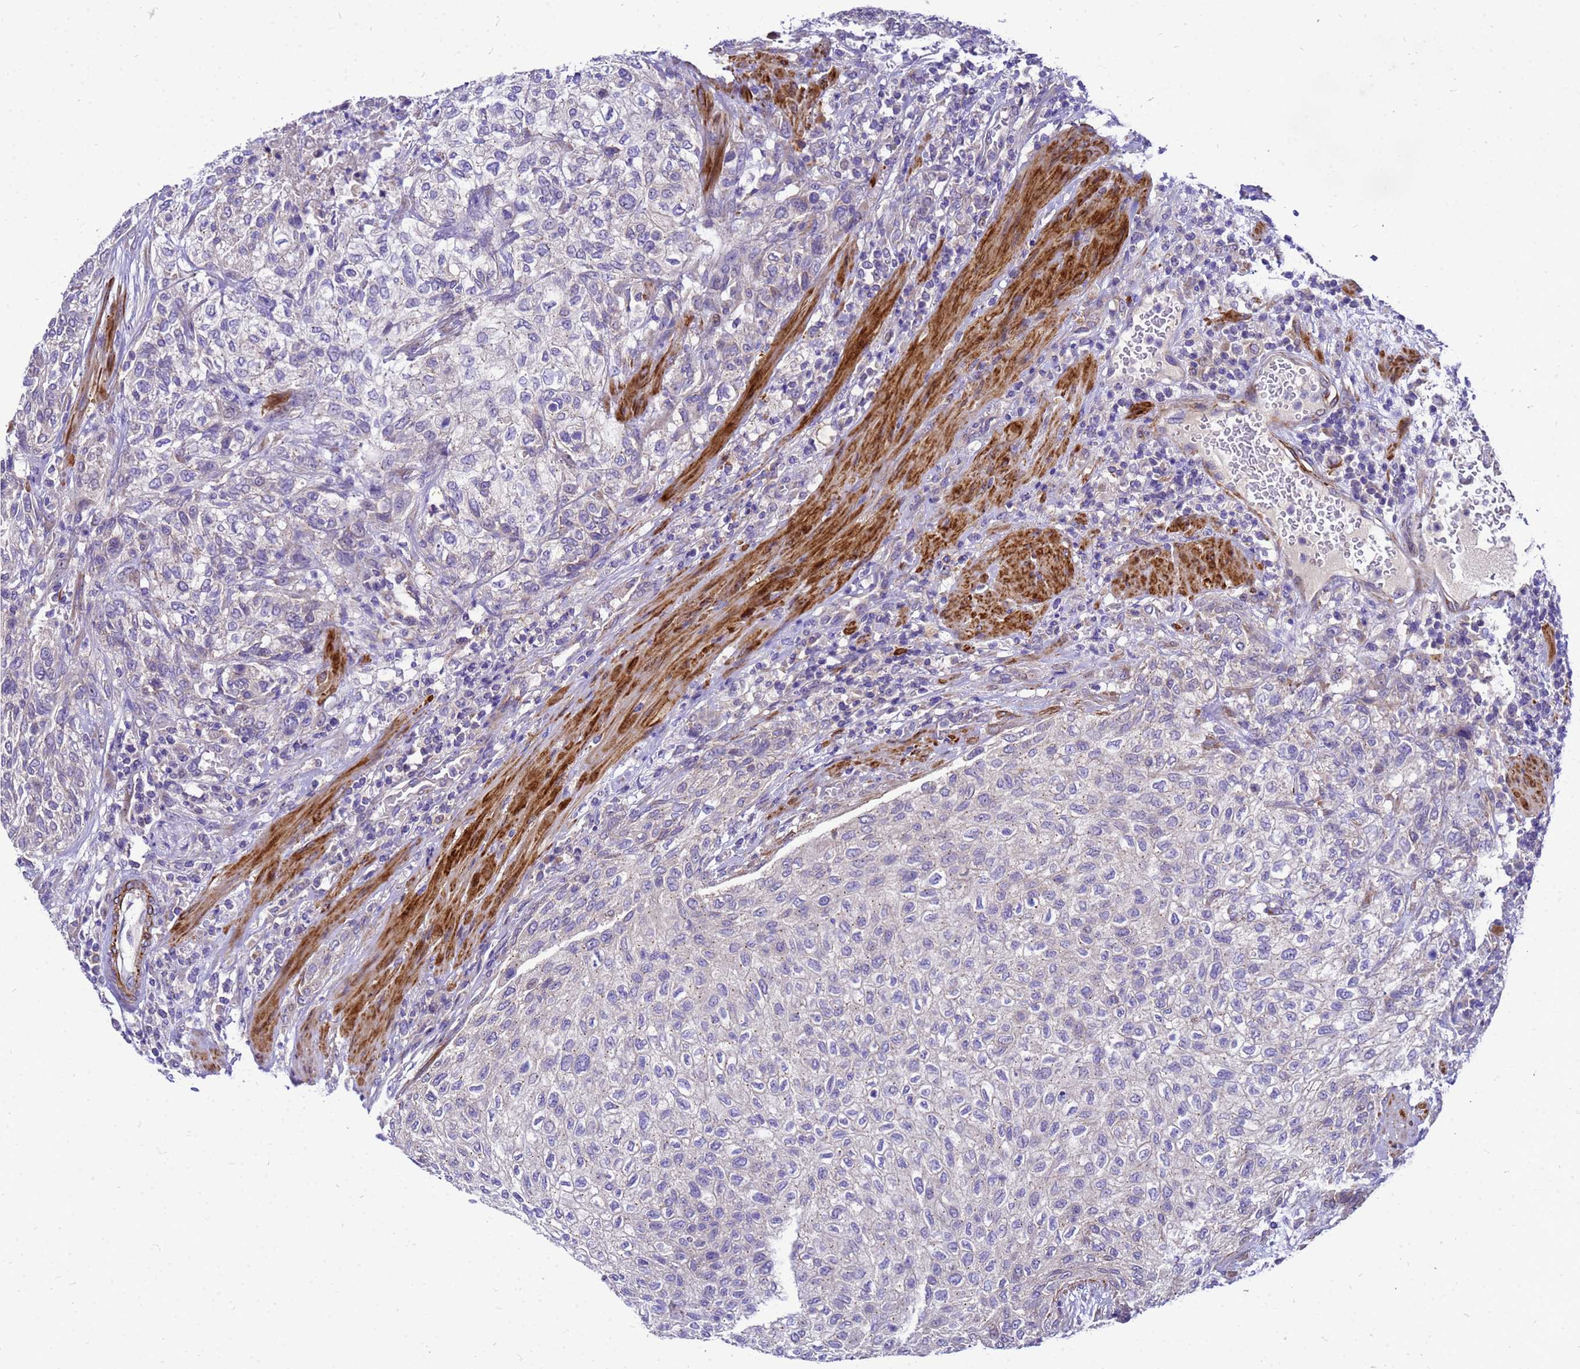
{"staining": {"intensity": "negative", "quantity": "none", "location": "none"}, "tissue": "urothelial cancer", "cell_type": "Tumor cells", "image_type": "cancer", "snomed": [{"axis": "morphology", "description": "Urothelial carcinoma, High grade"}, {"axis": "topography", "description": "Urinary bladder"}], "caption": "A micrograph of high-grade urothelial carcinoma stained for a protein demonstrates no brown staining in tumor cells.", "gene": "POP7", "patient": {"sex": "male", "age": 35}}